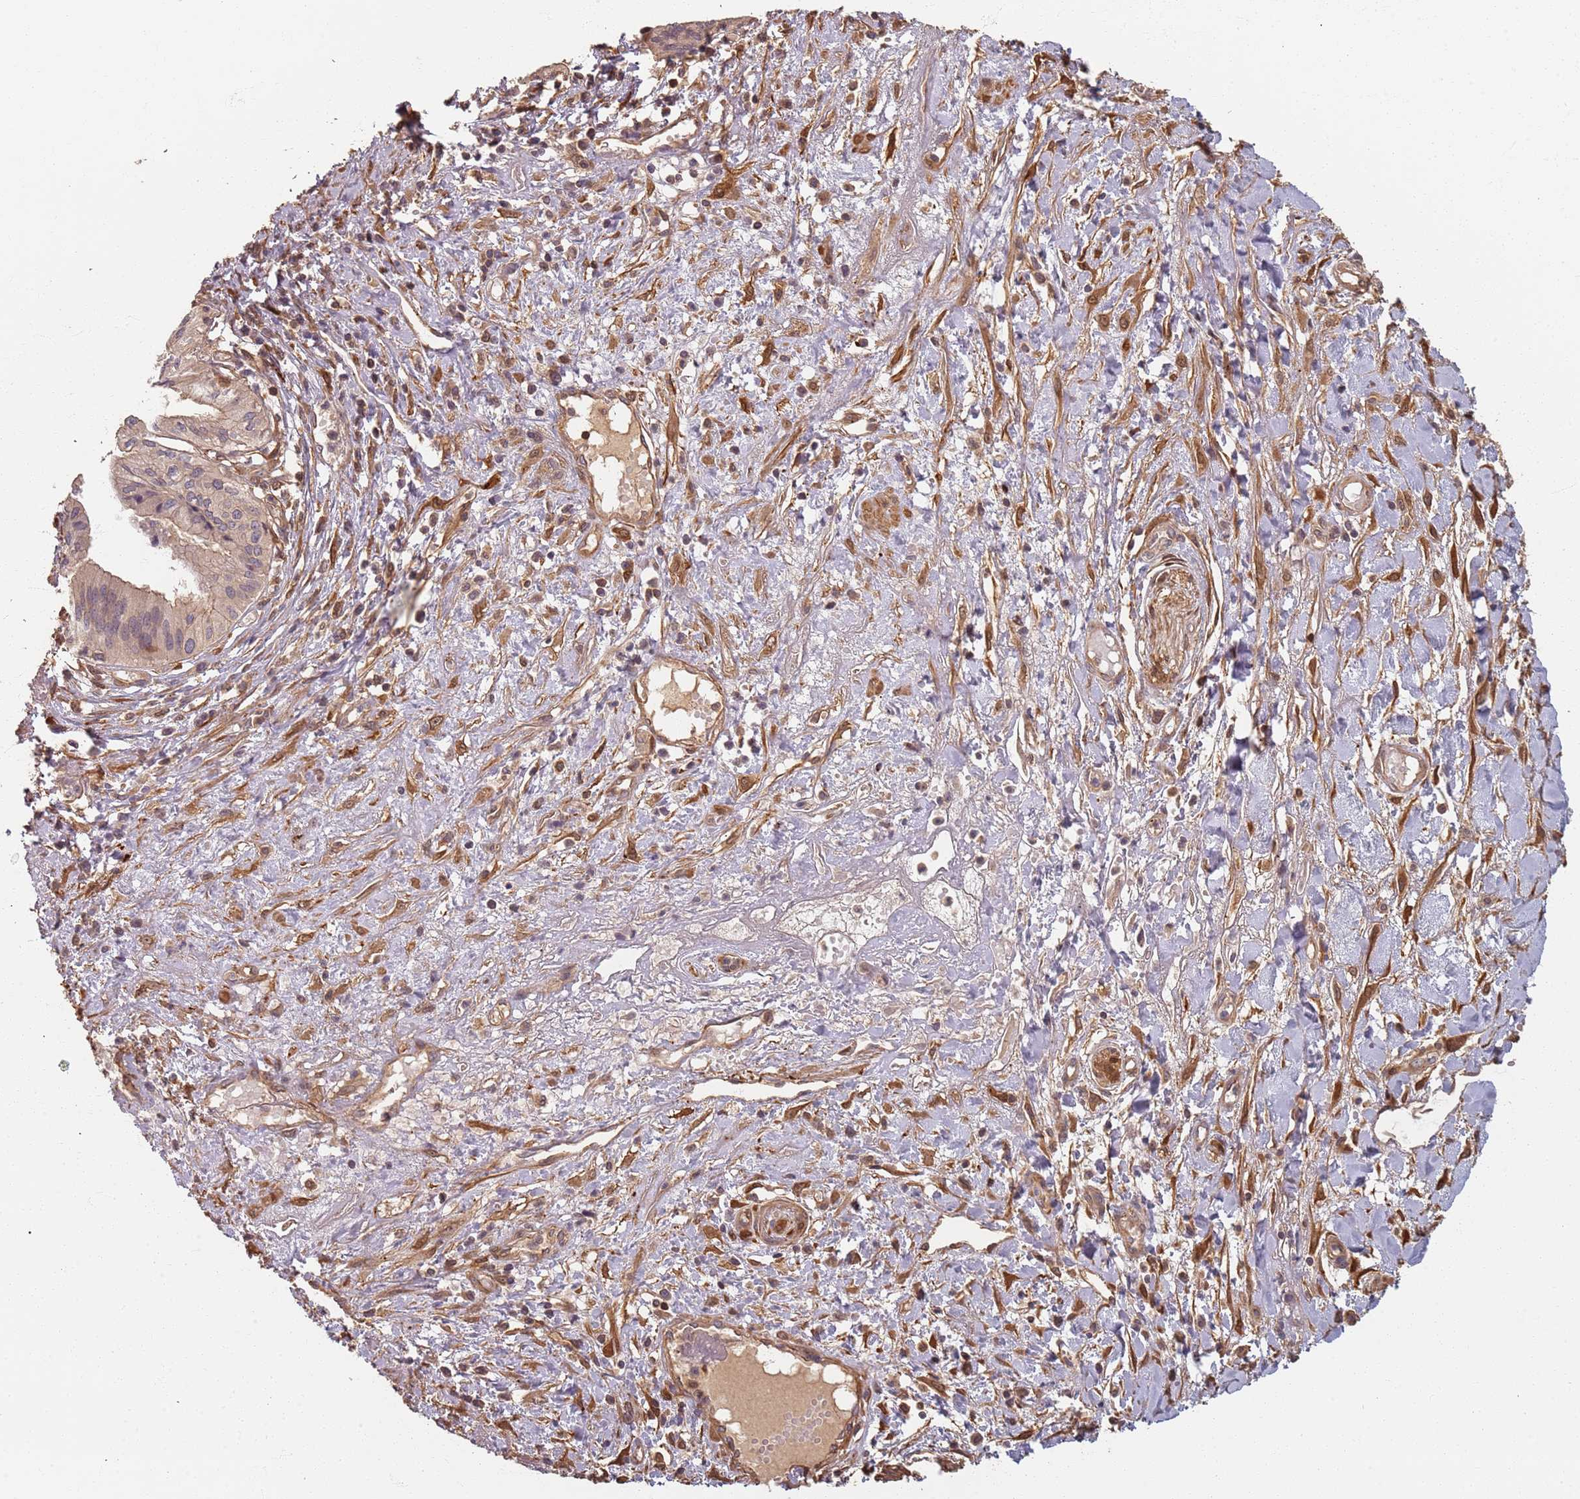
{"staining": {"intensity": "weak", "quantity": "25%-75%", "location": "cytoplasmic/membranous"}, "tissue": "pancreatic cancer", "cell_type": "Tumor cells", "image_type": "cancer", "snomed": [{"axis": "morphology", "description": "Adenocarcinoma, NOS"}, {"axis": "topography", "description": "Pancreas"}], "caption": "DAB immunohistochemical staining of human adenocarcinoma (pancreatic) reveals weak cytoplasmic/membranous protein staining in about 25%-75% of tumor cells.", "gene": "SDCCAG8", "patient": {"sex": "female", "age": 50}}